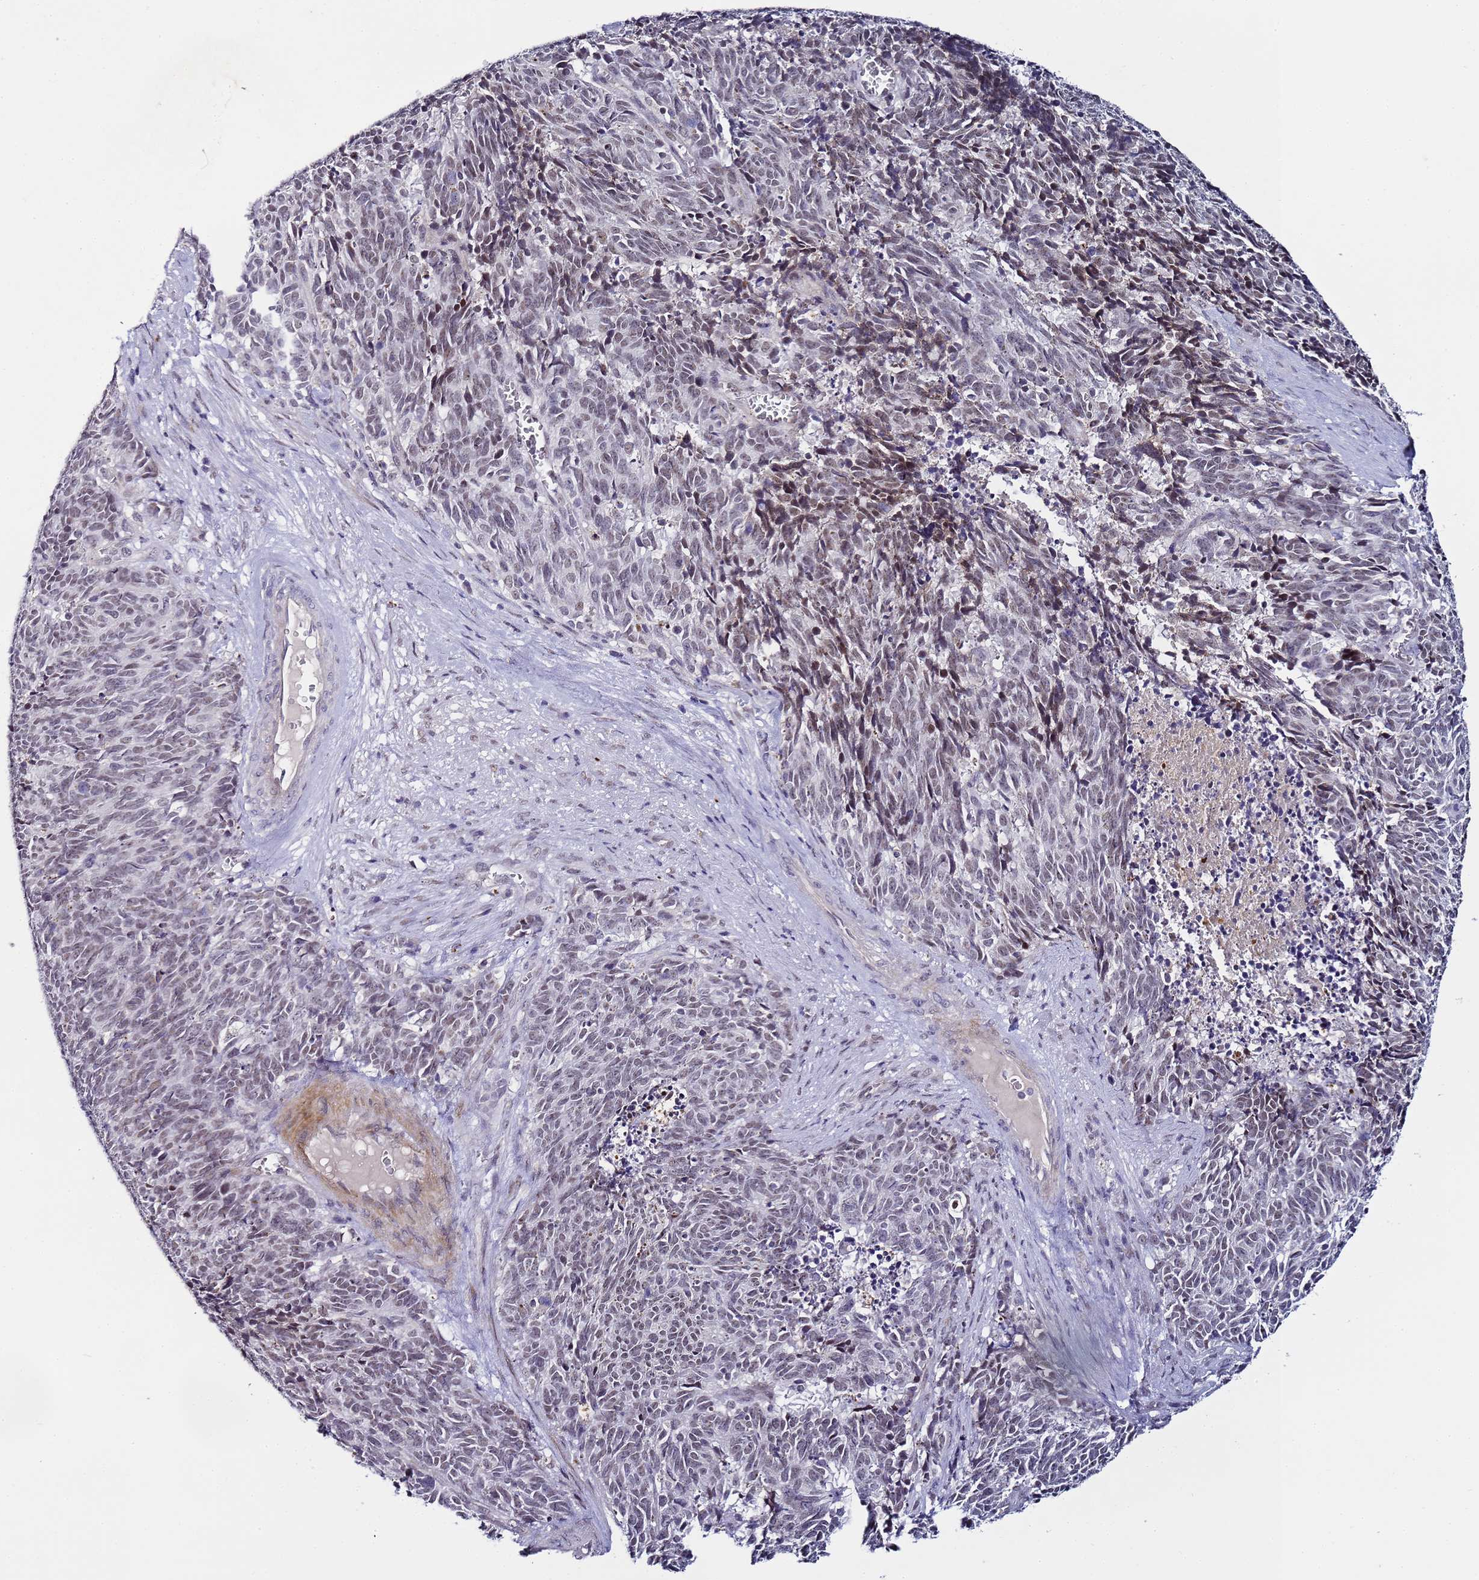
{"staining": {"intensity": "weak", "quantity": "<25%", "location": "nuclear"}, "tissue": "cervical cancer", "cell_type": "Tumor cells", "image_type": "cancer", "snomed": [{"axis": "morphology", "description": "Squamous cell carcinoma, NOS"}, {"axis": "topography", "description": "Cervix"}], "caption": "Cervical cancer (squamous cell carcinoma) was stained to show a protein in brown. There is no significant staining in tumor cells.", "gene": "PSMA7", "patient": {"sex": "female", "age": 29}}